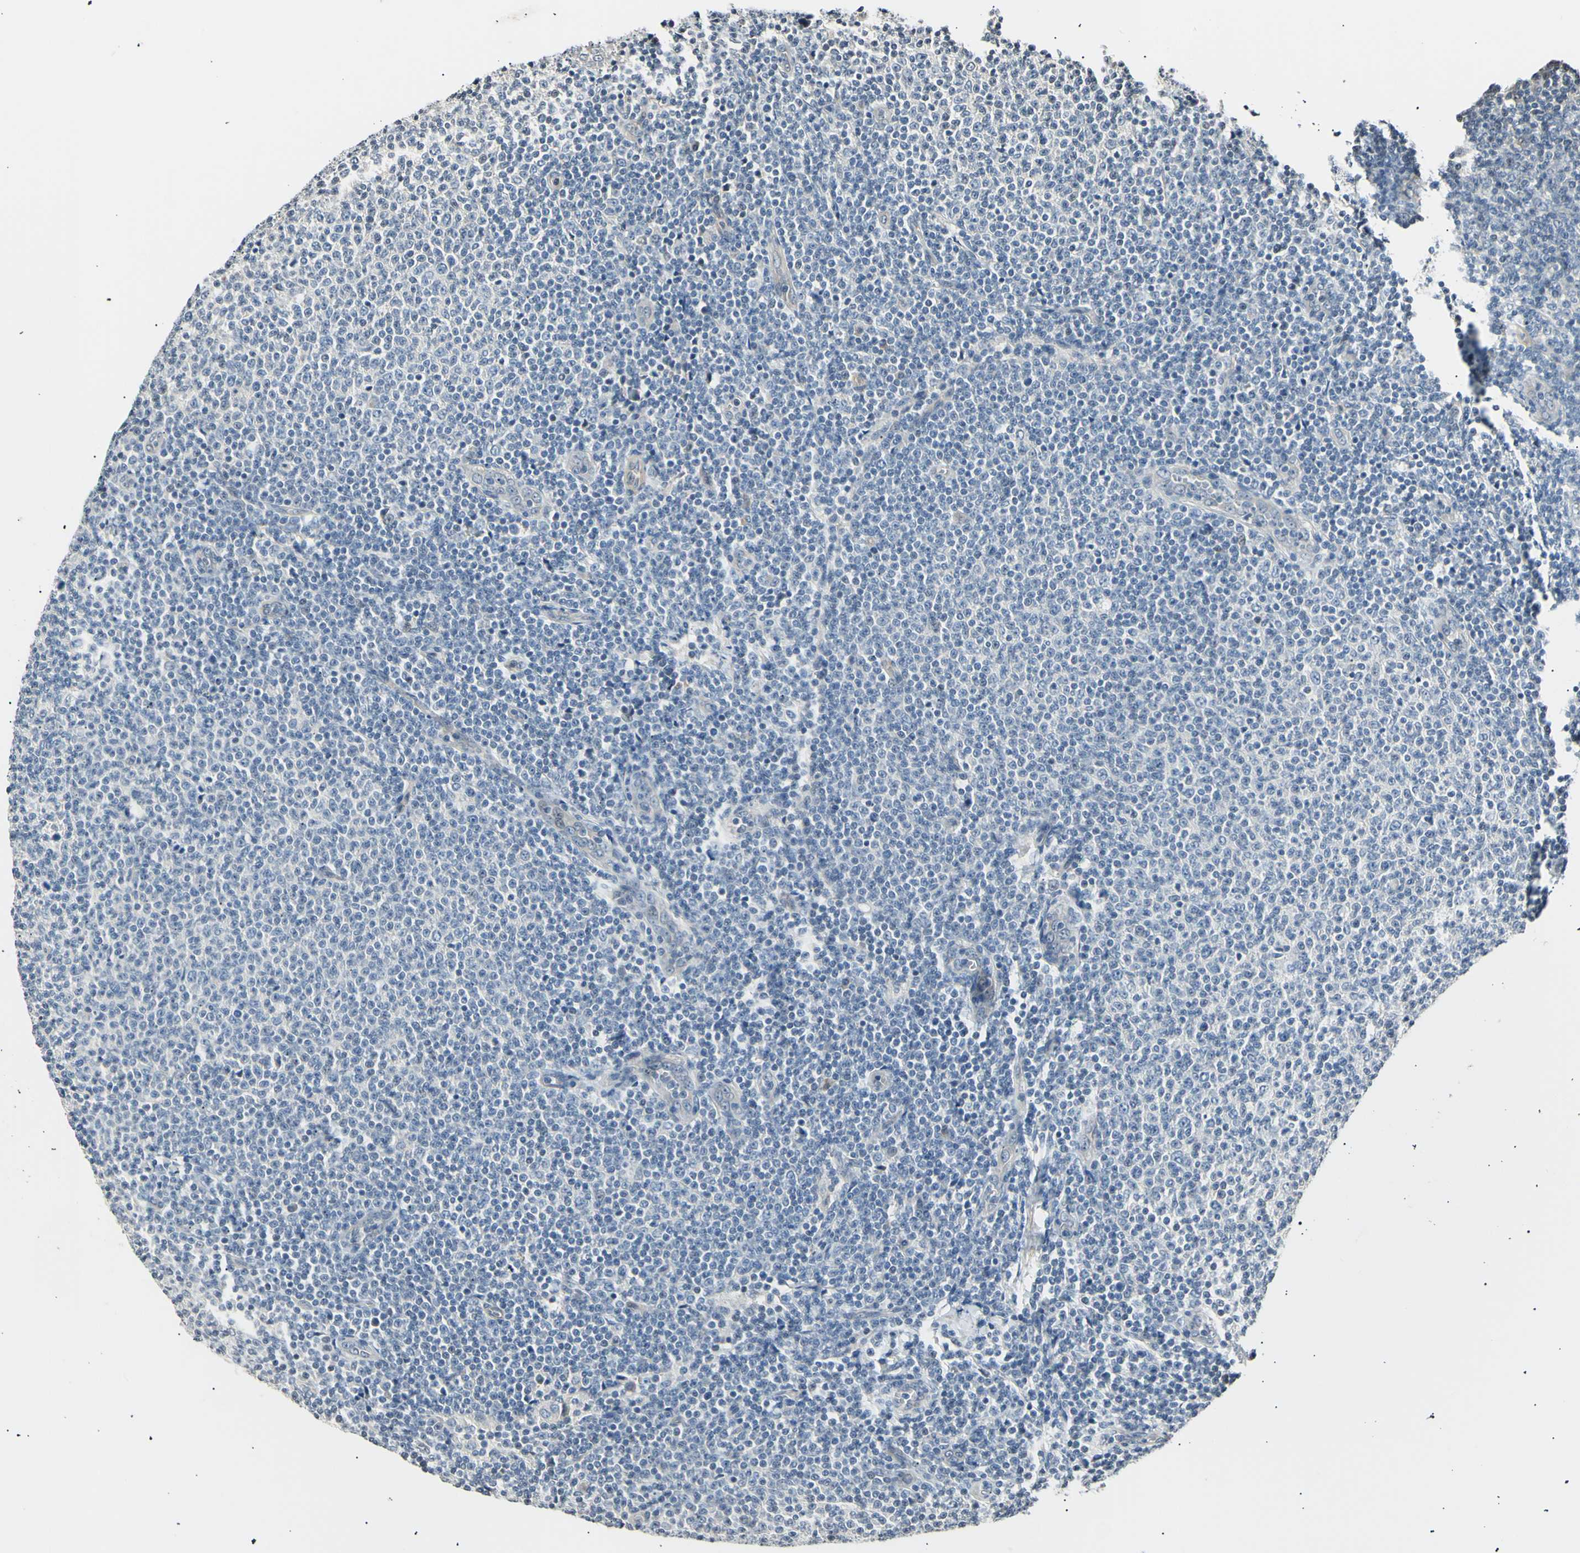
{"staining": {"intensity": "negative", "quantity": "none", "location": "none"}, "tissue": "lymphoma", "cell_type": "Tumor cells", "image_type": "cancer", "snomed": [{"axis": "morphology", "description": "Malignant lymphoma, non-Hodgkin's type, Low grade"}, {"axis": "topography", "description": "Lymph node"}], "caption": "A high-resolution image shows immunohistochemistry (IHC) staining of lymphoma, which exhibits no significant staining in tumor cells.", "gene": "AK1", "patient": {"sex": "male", "age": 66}}